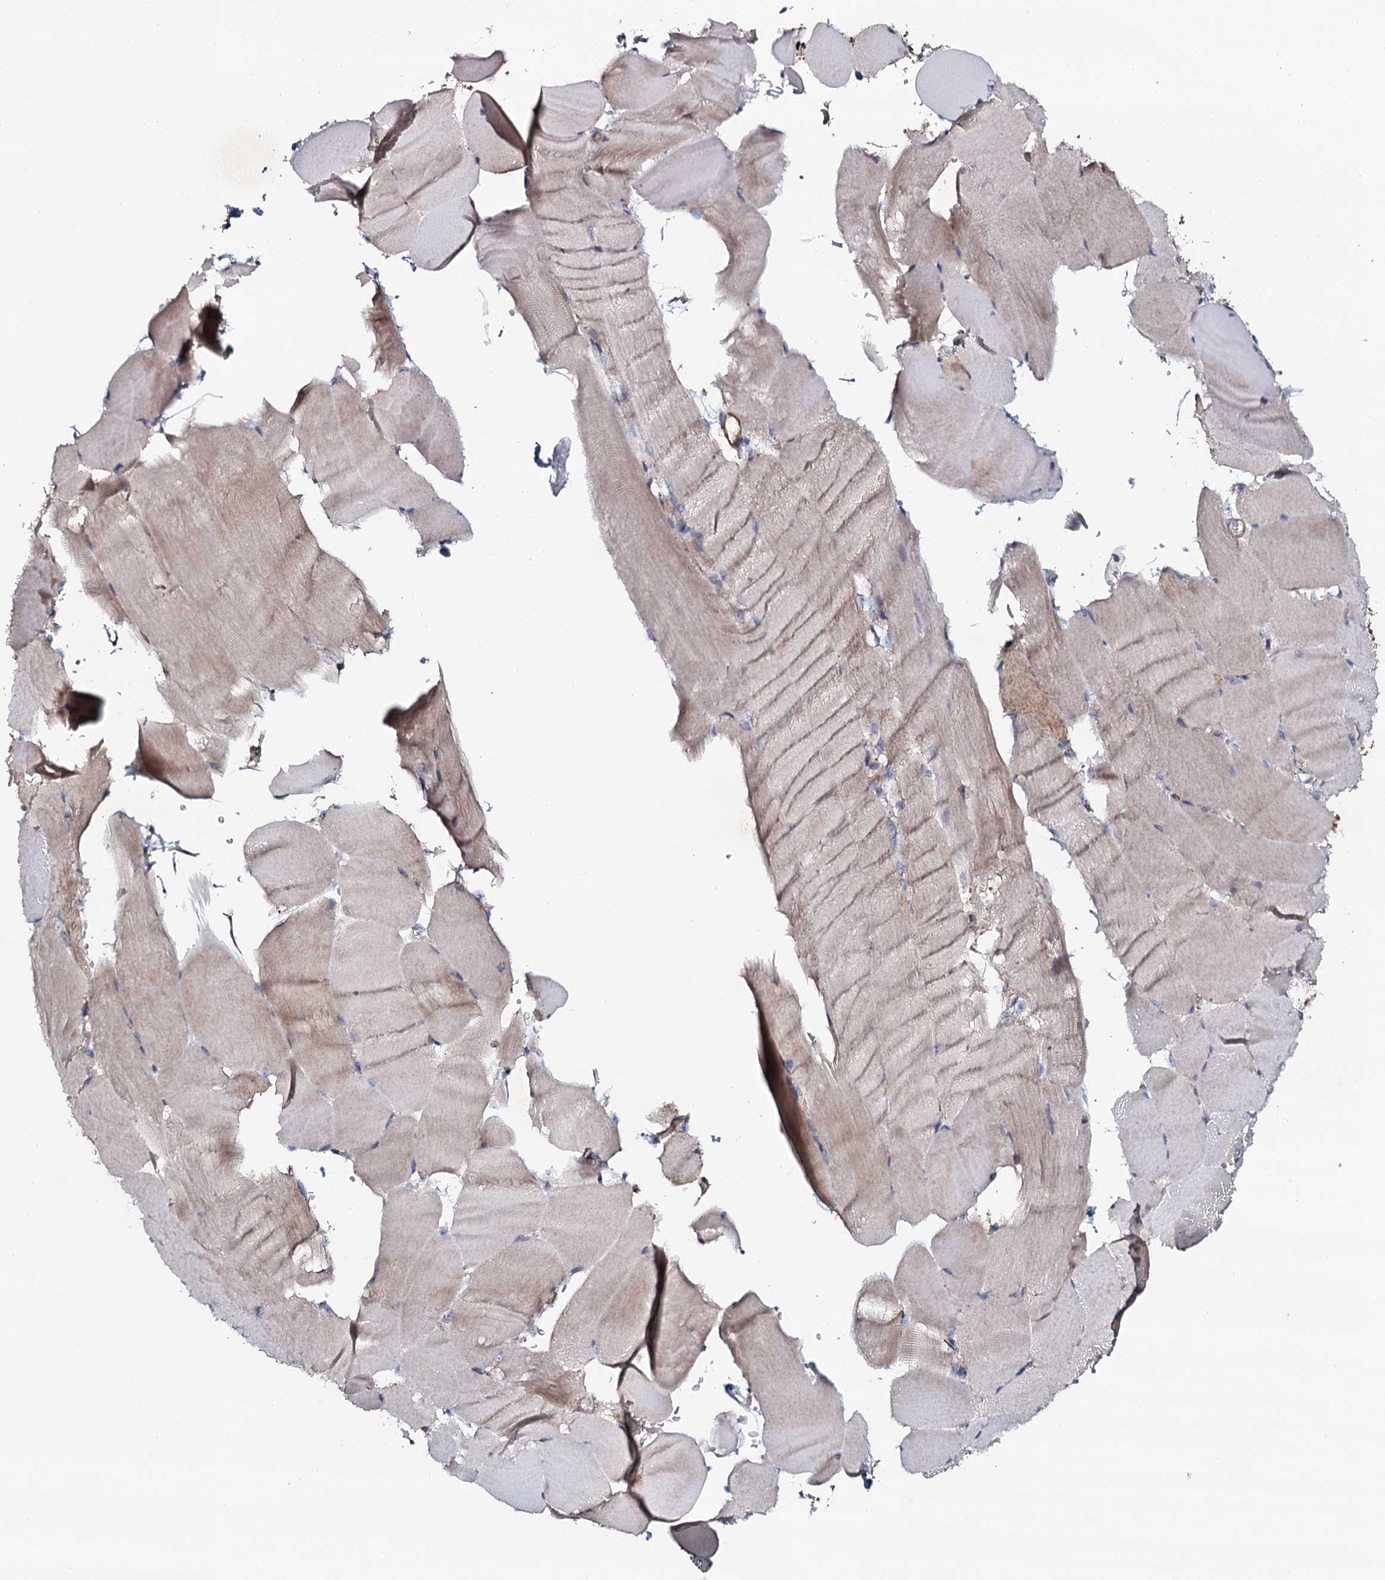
{"staining": {"intensity": "weak", "quantity": "25%-75%", "location": "cytoplasmic/membranous"}, "tissue": "skeletal muscle", "cell_type": "Myocytes", "image_type": "normal", "snomed": [{"axis": "morphology", "description": "Normal tissue, NOS"}, {"axis": "topography", "description": "Skeletal muscle"}, {"axis": "topography", "description": "Parathyroid gland"}], "caption": "A brown stain shows weak cytoplasmic/membranous staining of a protein in myocytes of normal human skeletal muscle. (DAB (3,3'-diaminobenzidine) IHC, brown staining for protein, blue staining for nuclei).", "gene": "EVC2", "patient": {"sex": "female", "age": 37}}